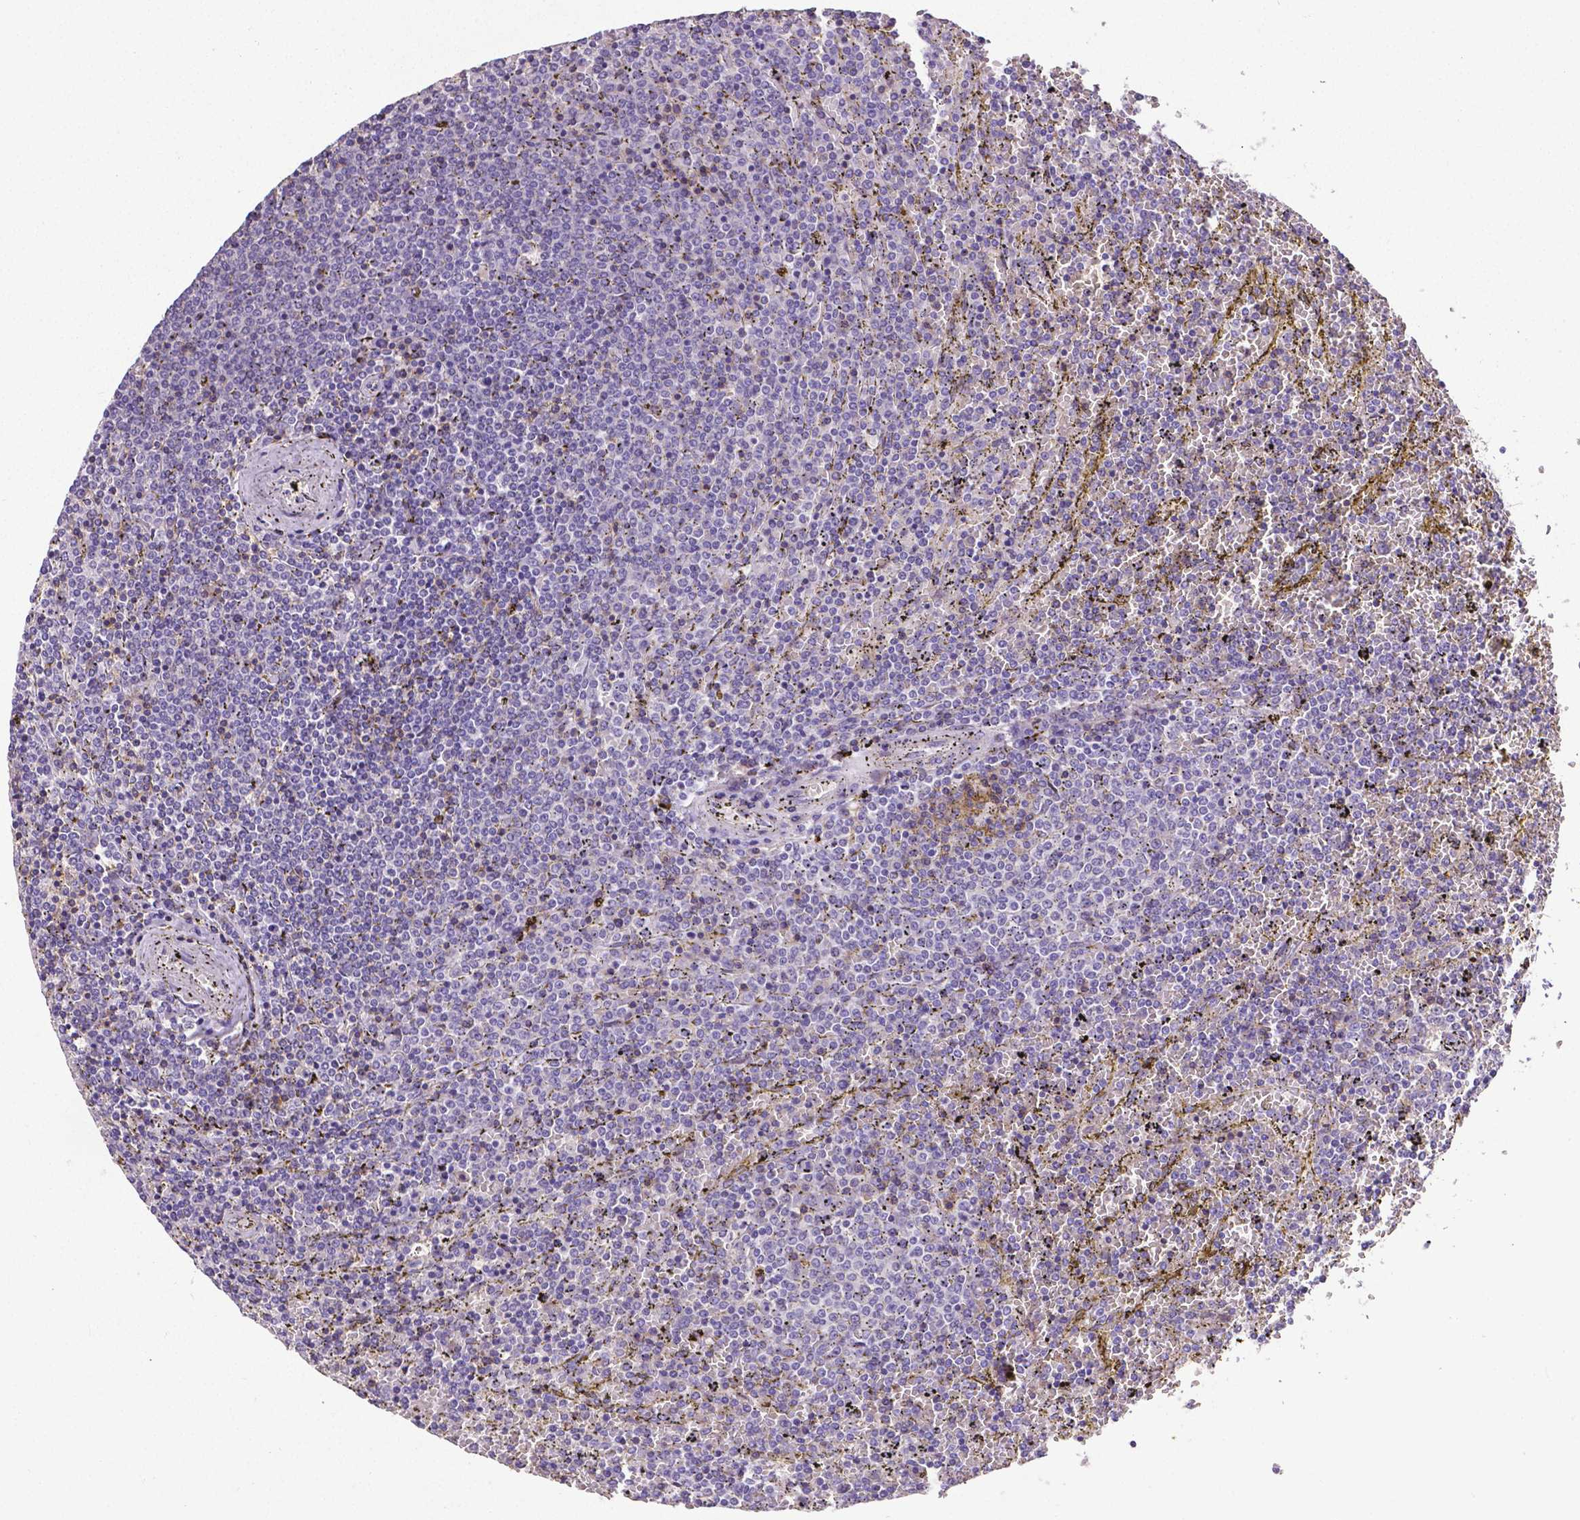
{"staining": {"intensity": "negative", "quantity": "none", "location": "none"}, "tissue": "lymphoma", "cell_type": "Tumor cells", "image_type": "cancer", "snomed": [{"axis": "morphology", "description": "Malignant lymphoma, non-Hodgkin's type, Low grade"}, {"axis": "topography", "description": "Spleen"}], "caption": "Protein analysis of malignant lymphoma, non-Hodgkin's type (low-grade) shows no significant staining in tumor cells.", "gene": "CD4", "patient": {"sex": "female", "age": 77}}